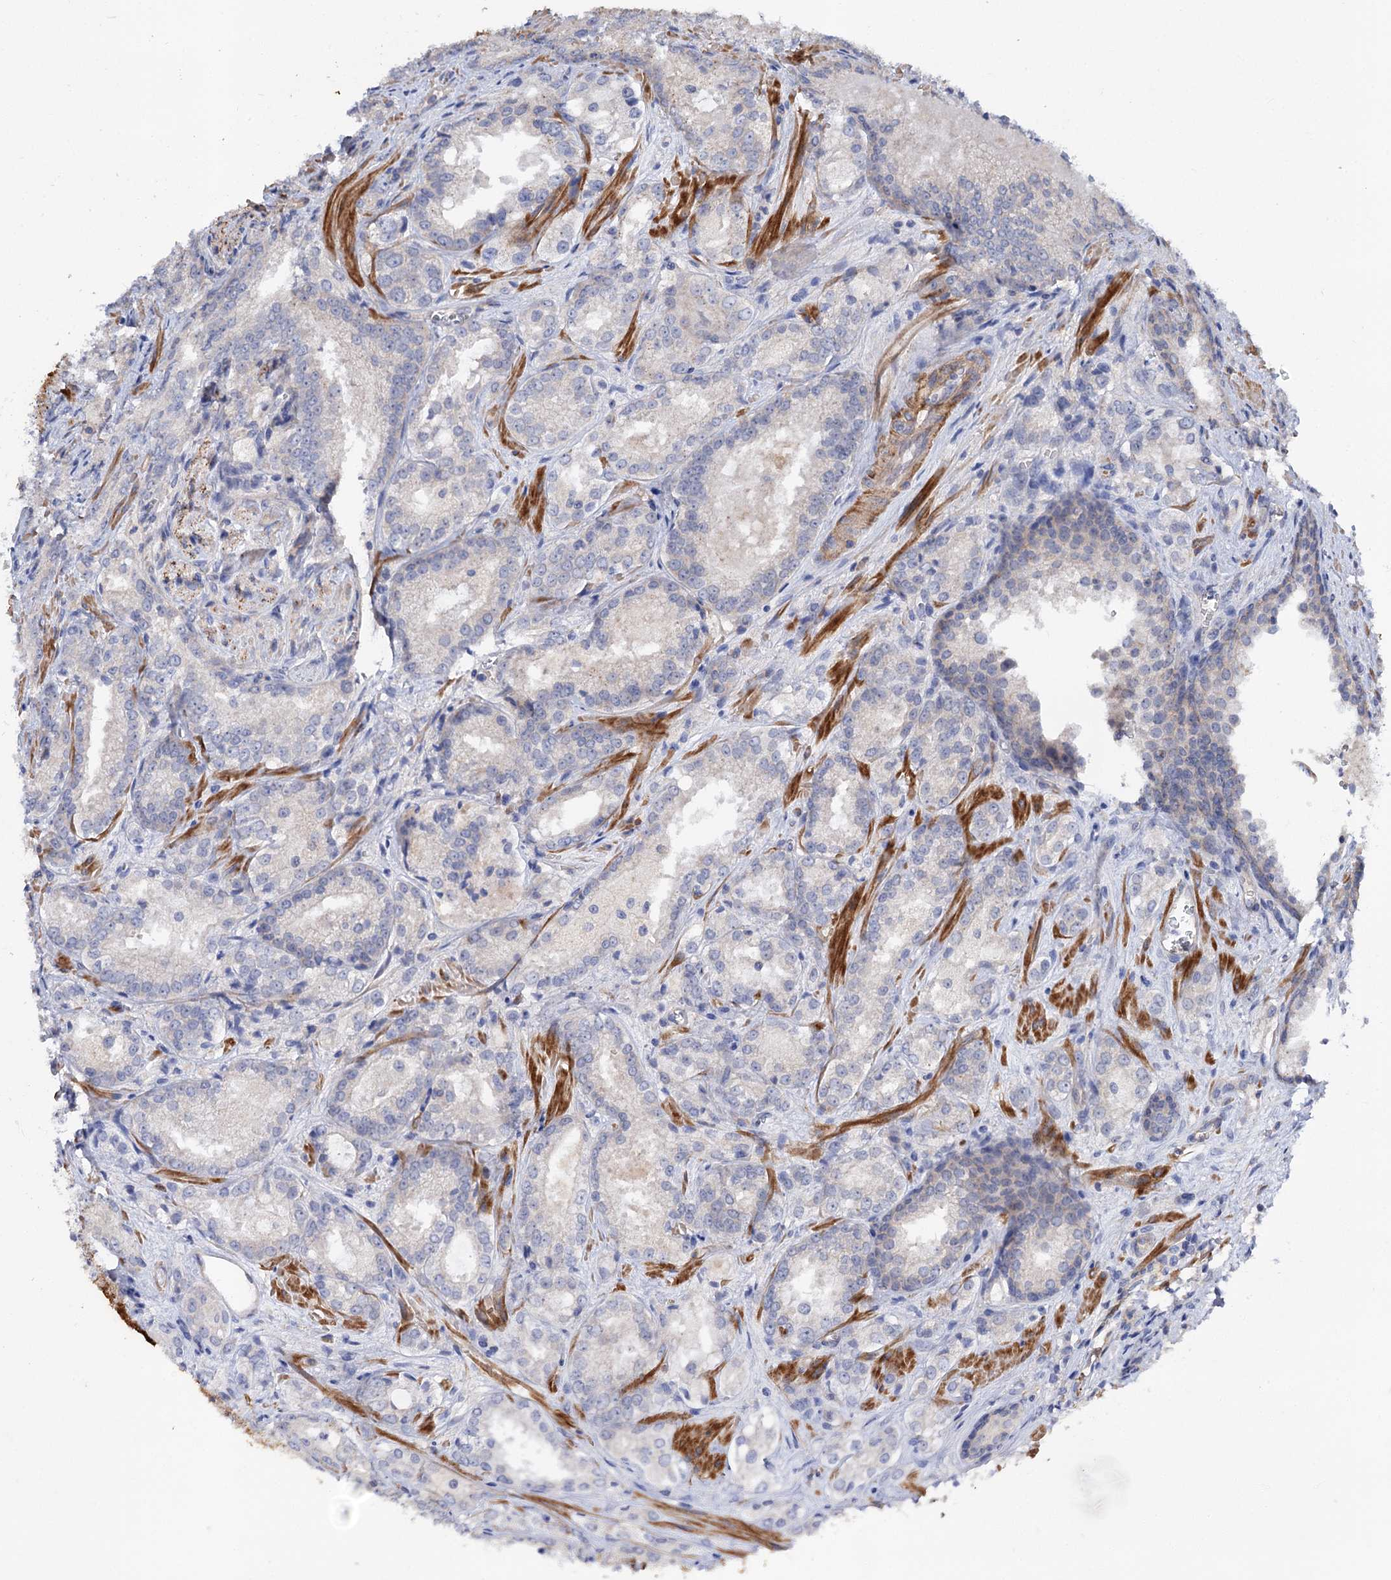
{"staining": {"intensity": "negative", "quantity": "none", "location": "none"}, "tissue": "prostate cancer", "cell_type": "Tumor cells", "image_type": "cancer", "snomed": [{"axis": "morphology", "description": "Adenocarcinoma, Low grade"}, {"axis": "topography", "description": "Prostate"}], "caption": "Immunohistochemistry (IHC) histopathology image of neoplastic tissue: prostate adenocarcinoma (low-grade) stained with DAB reveals no significant protein staining in tumor cells.", "gene": "NUDCD2", "patient": {"sex": "male", "age": 47}}